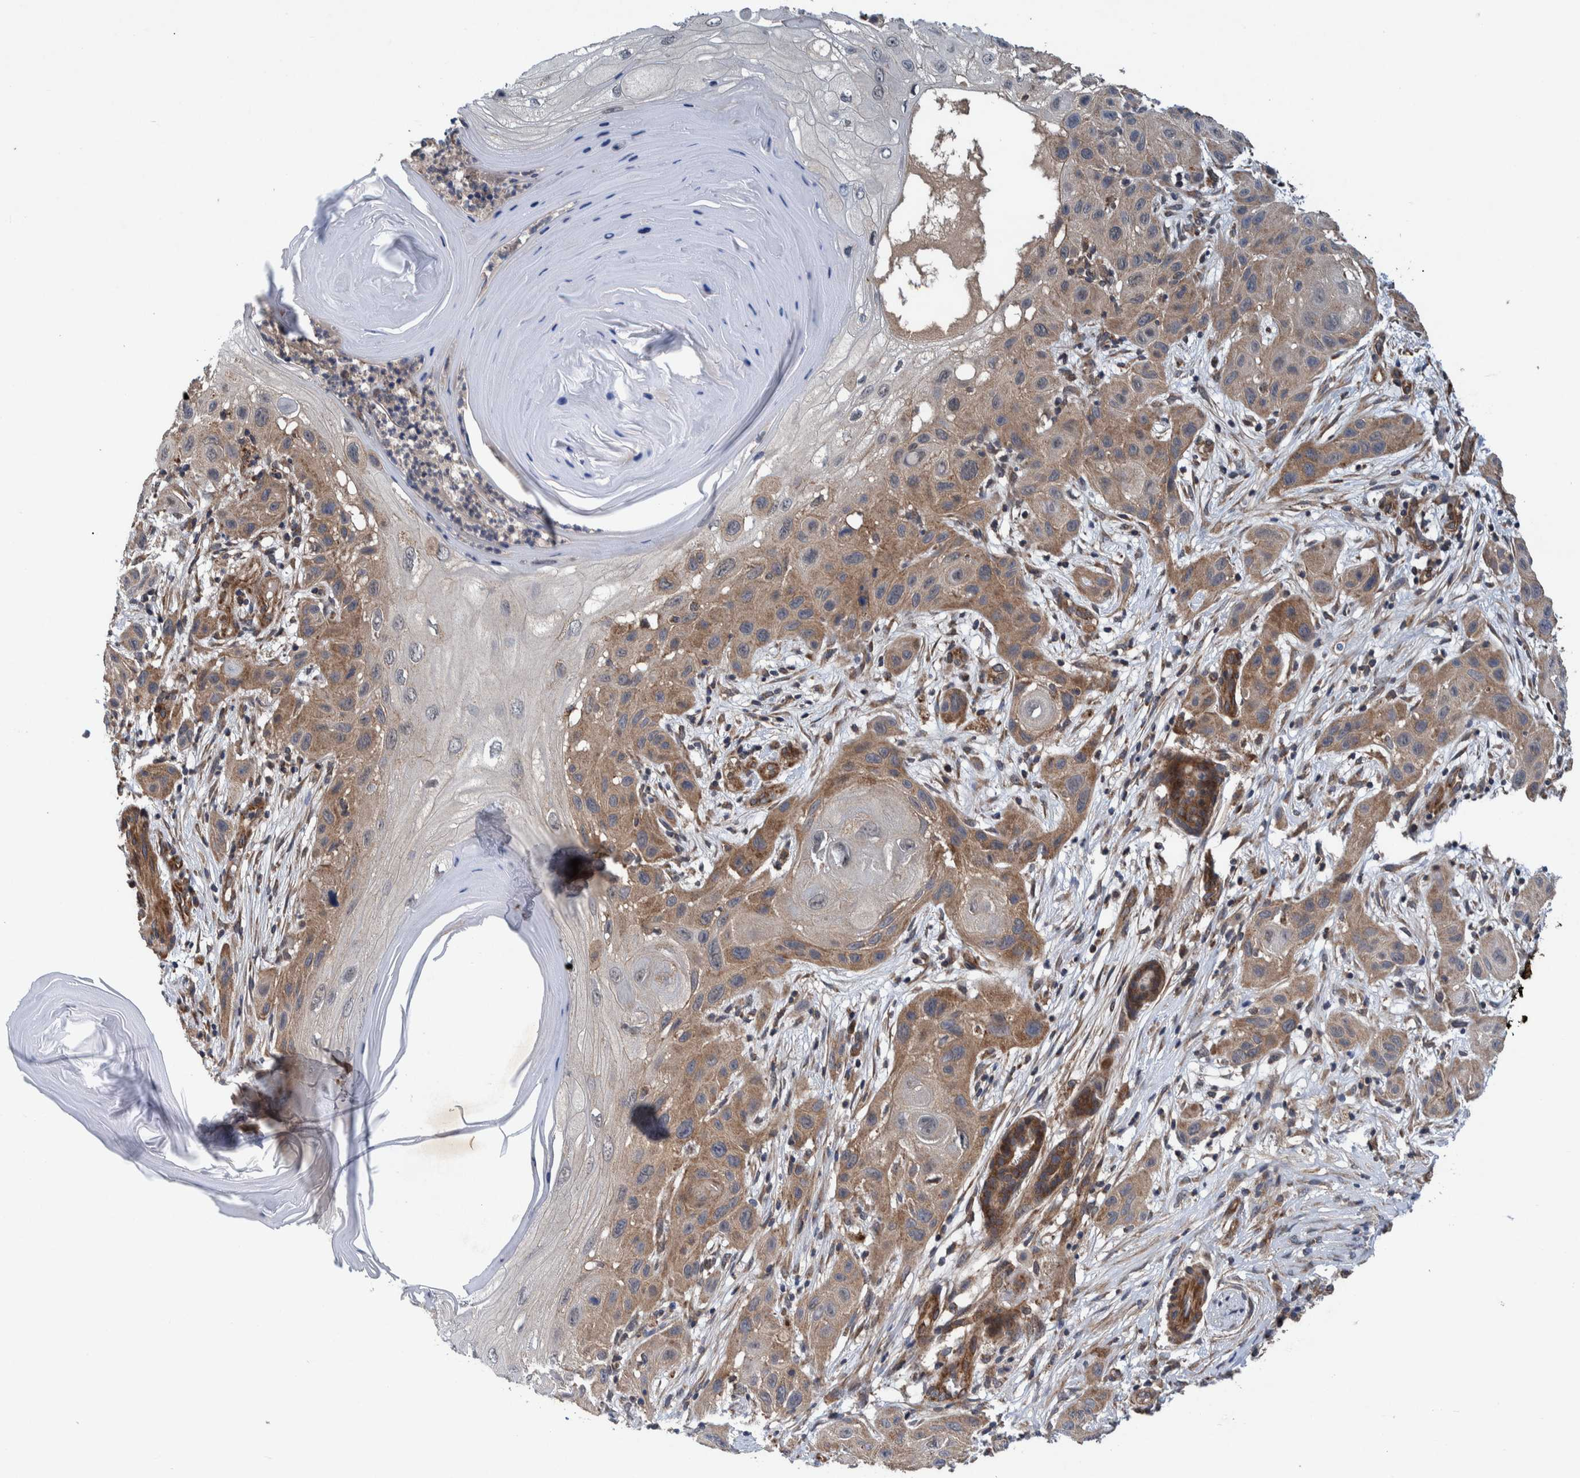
{"staining": {"intensity": "moderate", "quantity": "25%-75%", "location": "cytoplasmic/membranous"}, "tissue": "skin cancer", "cell_type": "Tumor cells", "image_type": "cancer", "snomed": [{"axis": "morphology", "description": "Squamous cell carcinoma, NOS"}, {"axis": "topography", "description": "Skin"}], "caption": "Immunohistochemistry of human skin cancer (squamous cell carcinoma) demonstrates medium levels of moderate cytoplasmic/membranous expression in approximately 25%-75% of tumor cells.", "gene": "MRPS7", "patient": {"sex": "female", "age": 96}}